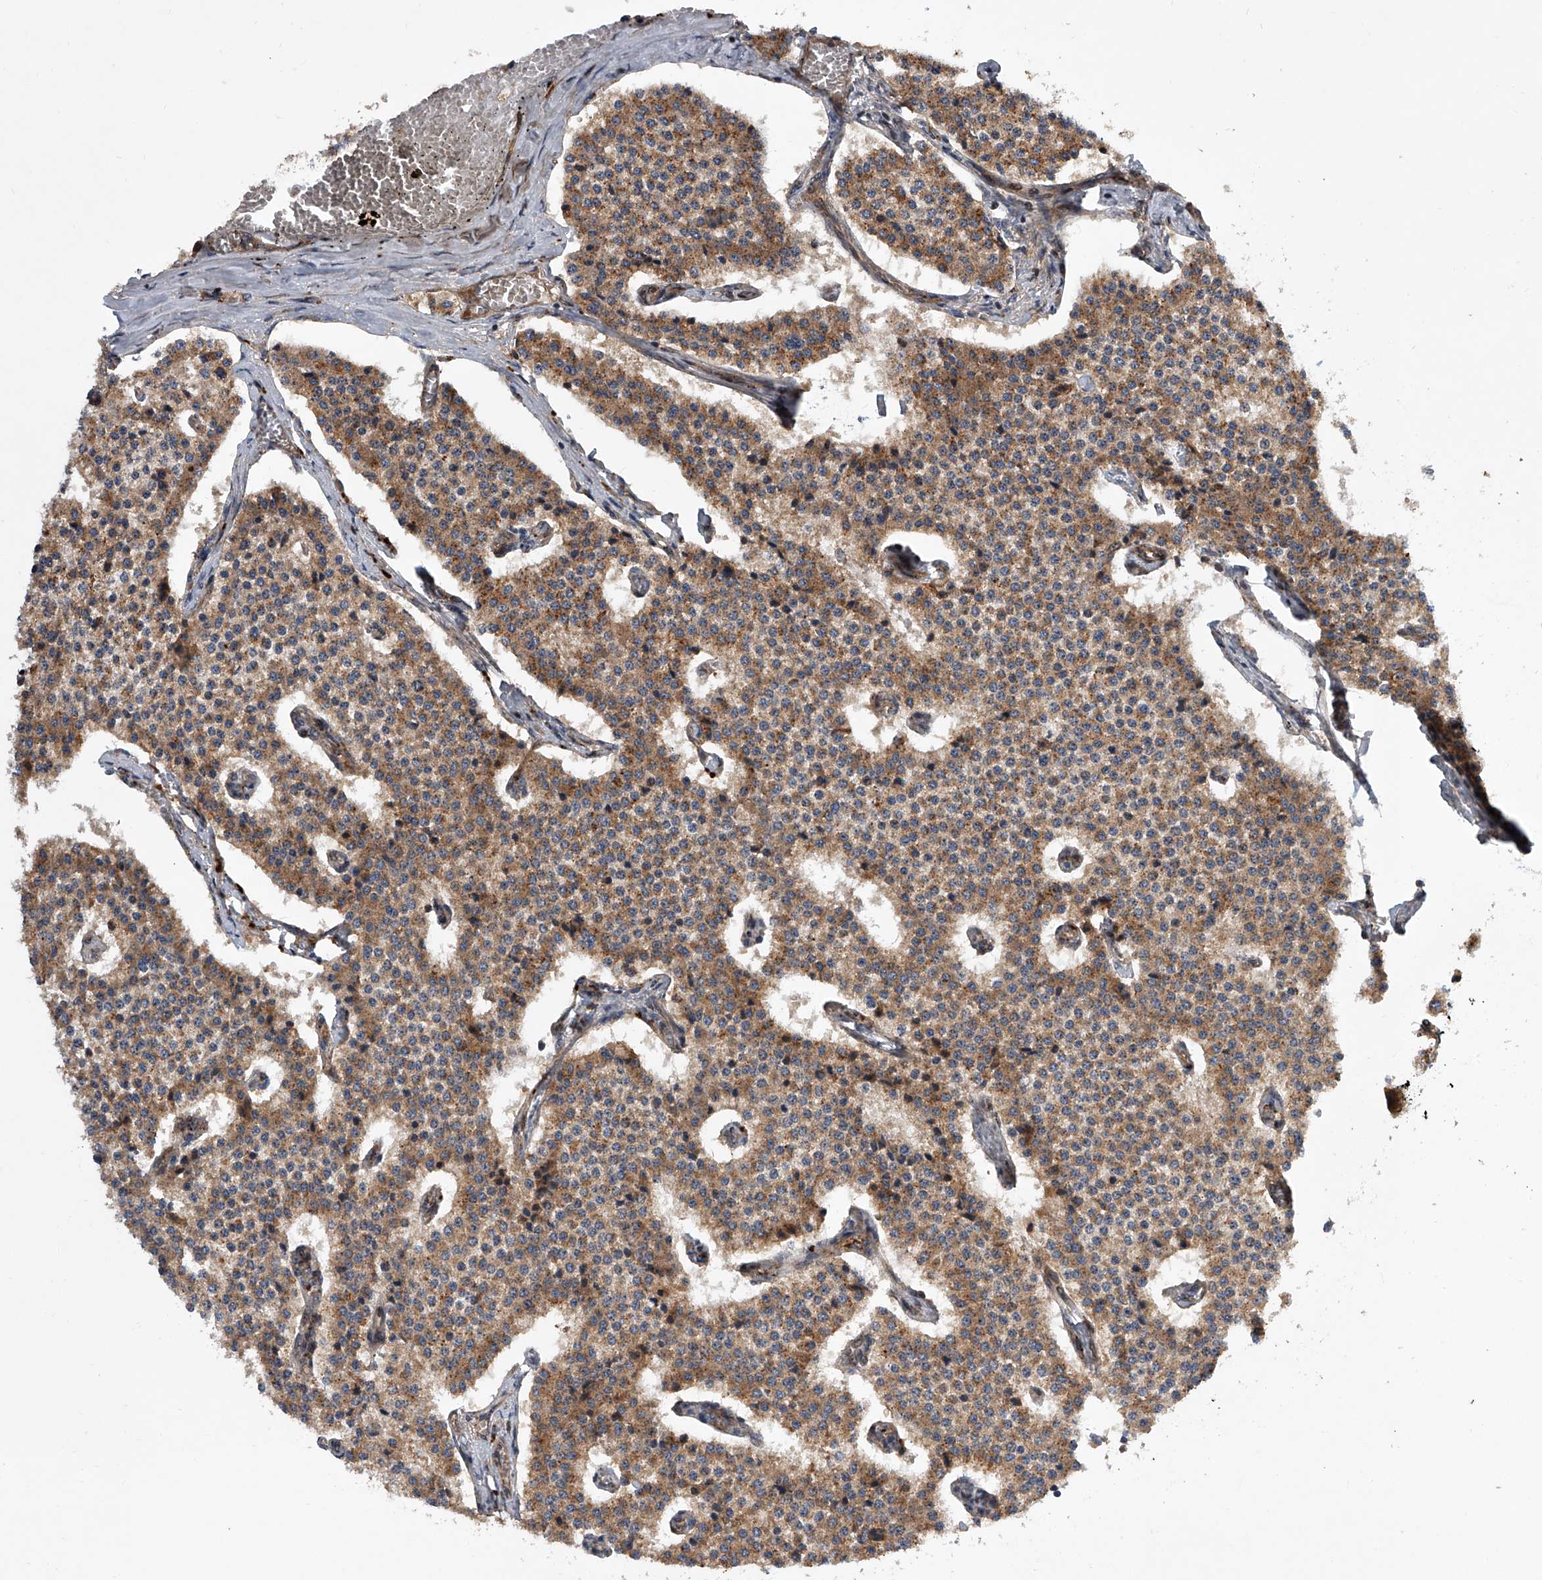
{"staining": {"intensity": "moderate", "quantity": ">75%", "location": "cytoplasmic/membranous"}, "tissue": "carcinoid", "cell_type": "Tumor cells", "image_type": "cancer", "snomed": [{"axis": "morphology", "description": "Carcinoid, malignant, NOS"}, {"axis": "topography", "description": "Colon"}], "caption": "A brown stain labels moderate cytoplasmic/membranous staining of a protein in carcinoid (malignant) tumor cells.", "gene": "USP47", "patient": {"sex": "female", "age": 52}}